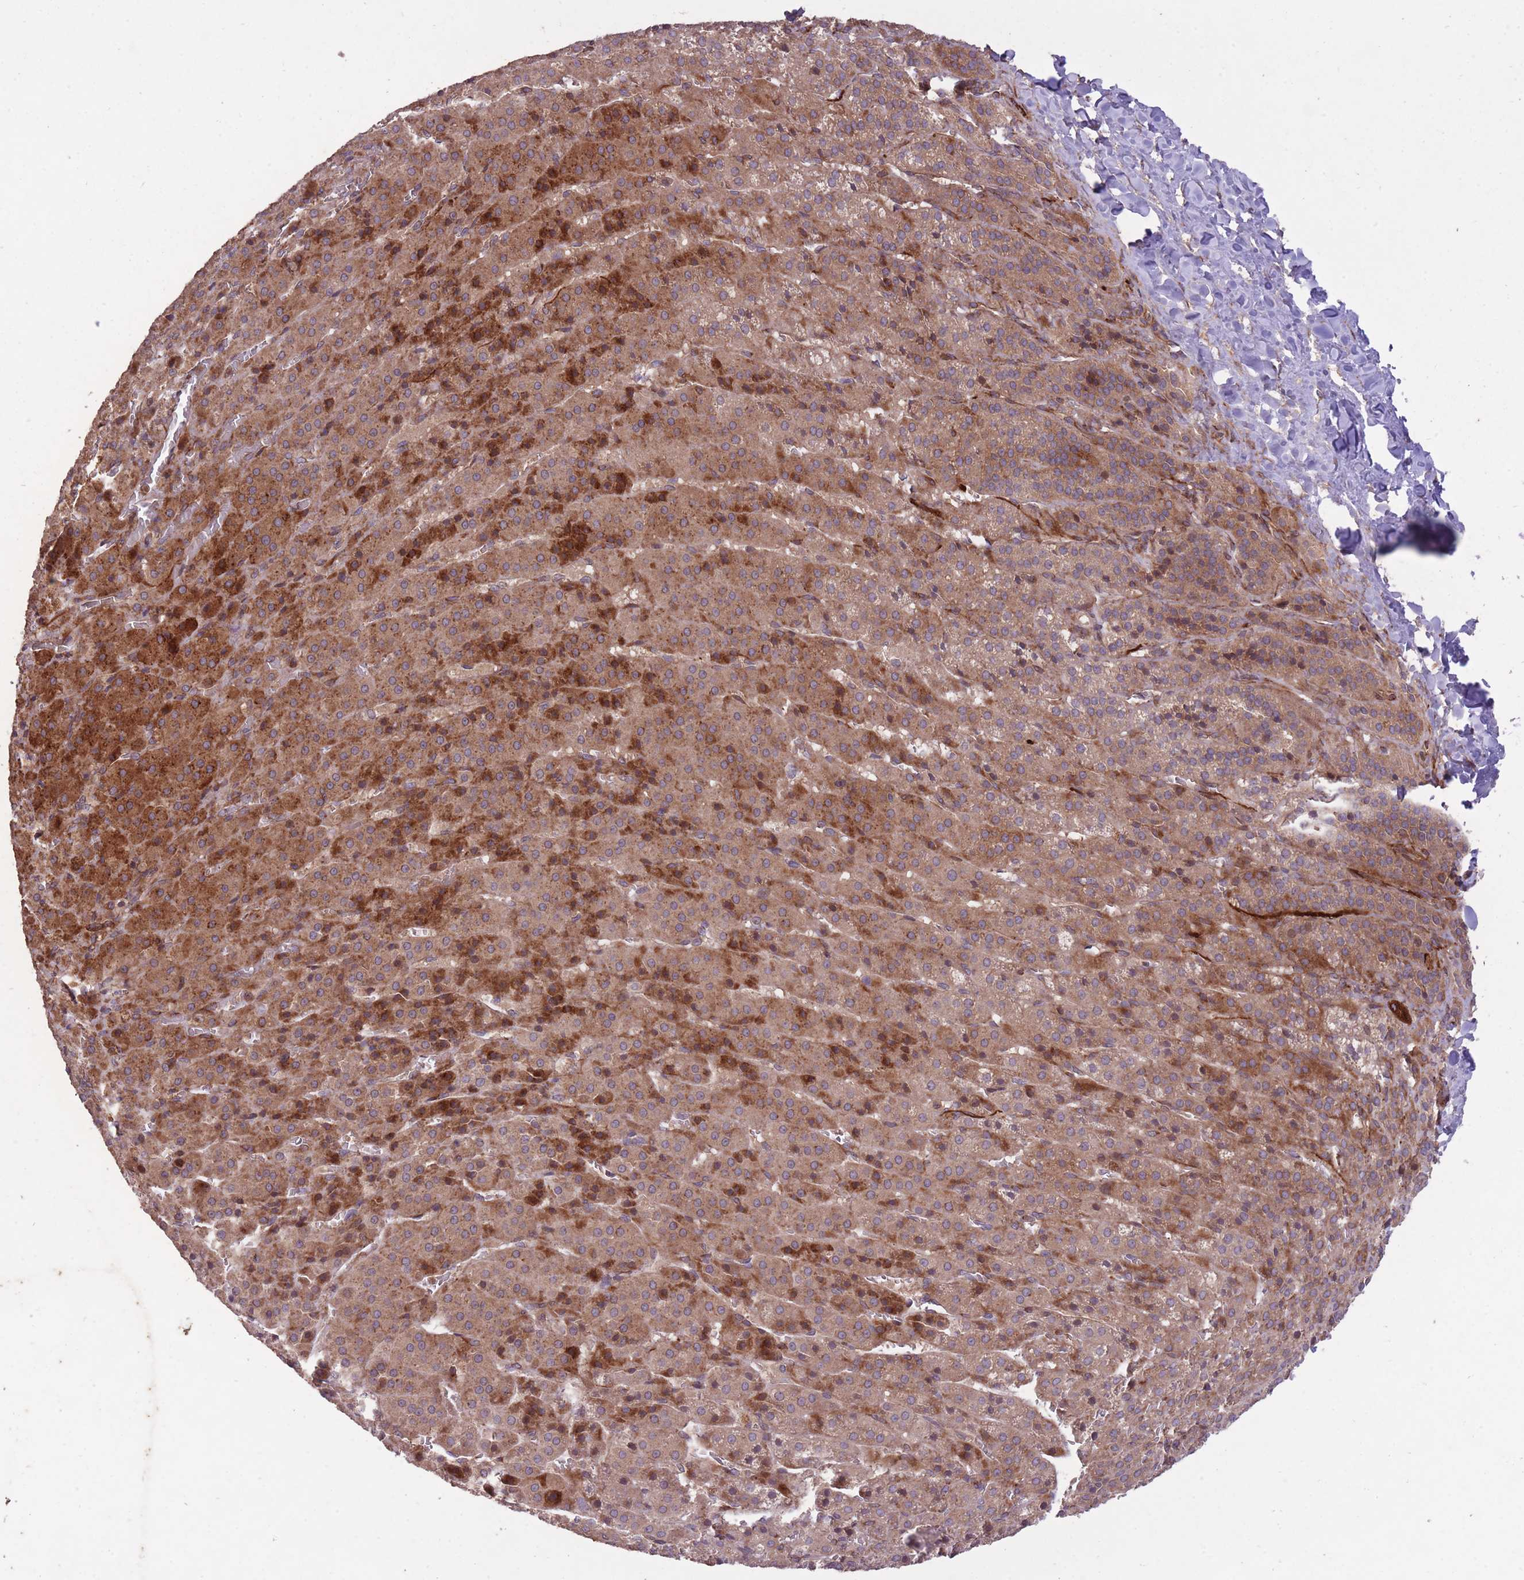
{"staining": {"intensity": "strong", "quantity": "25%-75%", "location": "cytoplasmic/membranous"}, "tissue": "adrenal gland", "cell_type": "Glandular cells", "image_type": "normal", "snomed": [{"axis": "morphology", "description": "Normal tissue, NOS"}, {"axis": "topography", "description": "Adrenal gland"}], "caption": "Unremarkable adrenal gland was stained to show a protein in brown. There is high levels of strong cytoplasmic/membranous positivity in approximately 25%-75% of glandular cells. (DAB IHC, brown staining for protein, blue staining for nuclei).", "gene": "CISH", "patient": {"sex": "female", "age": 41}}